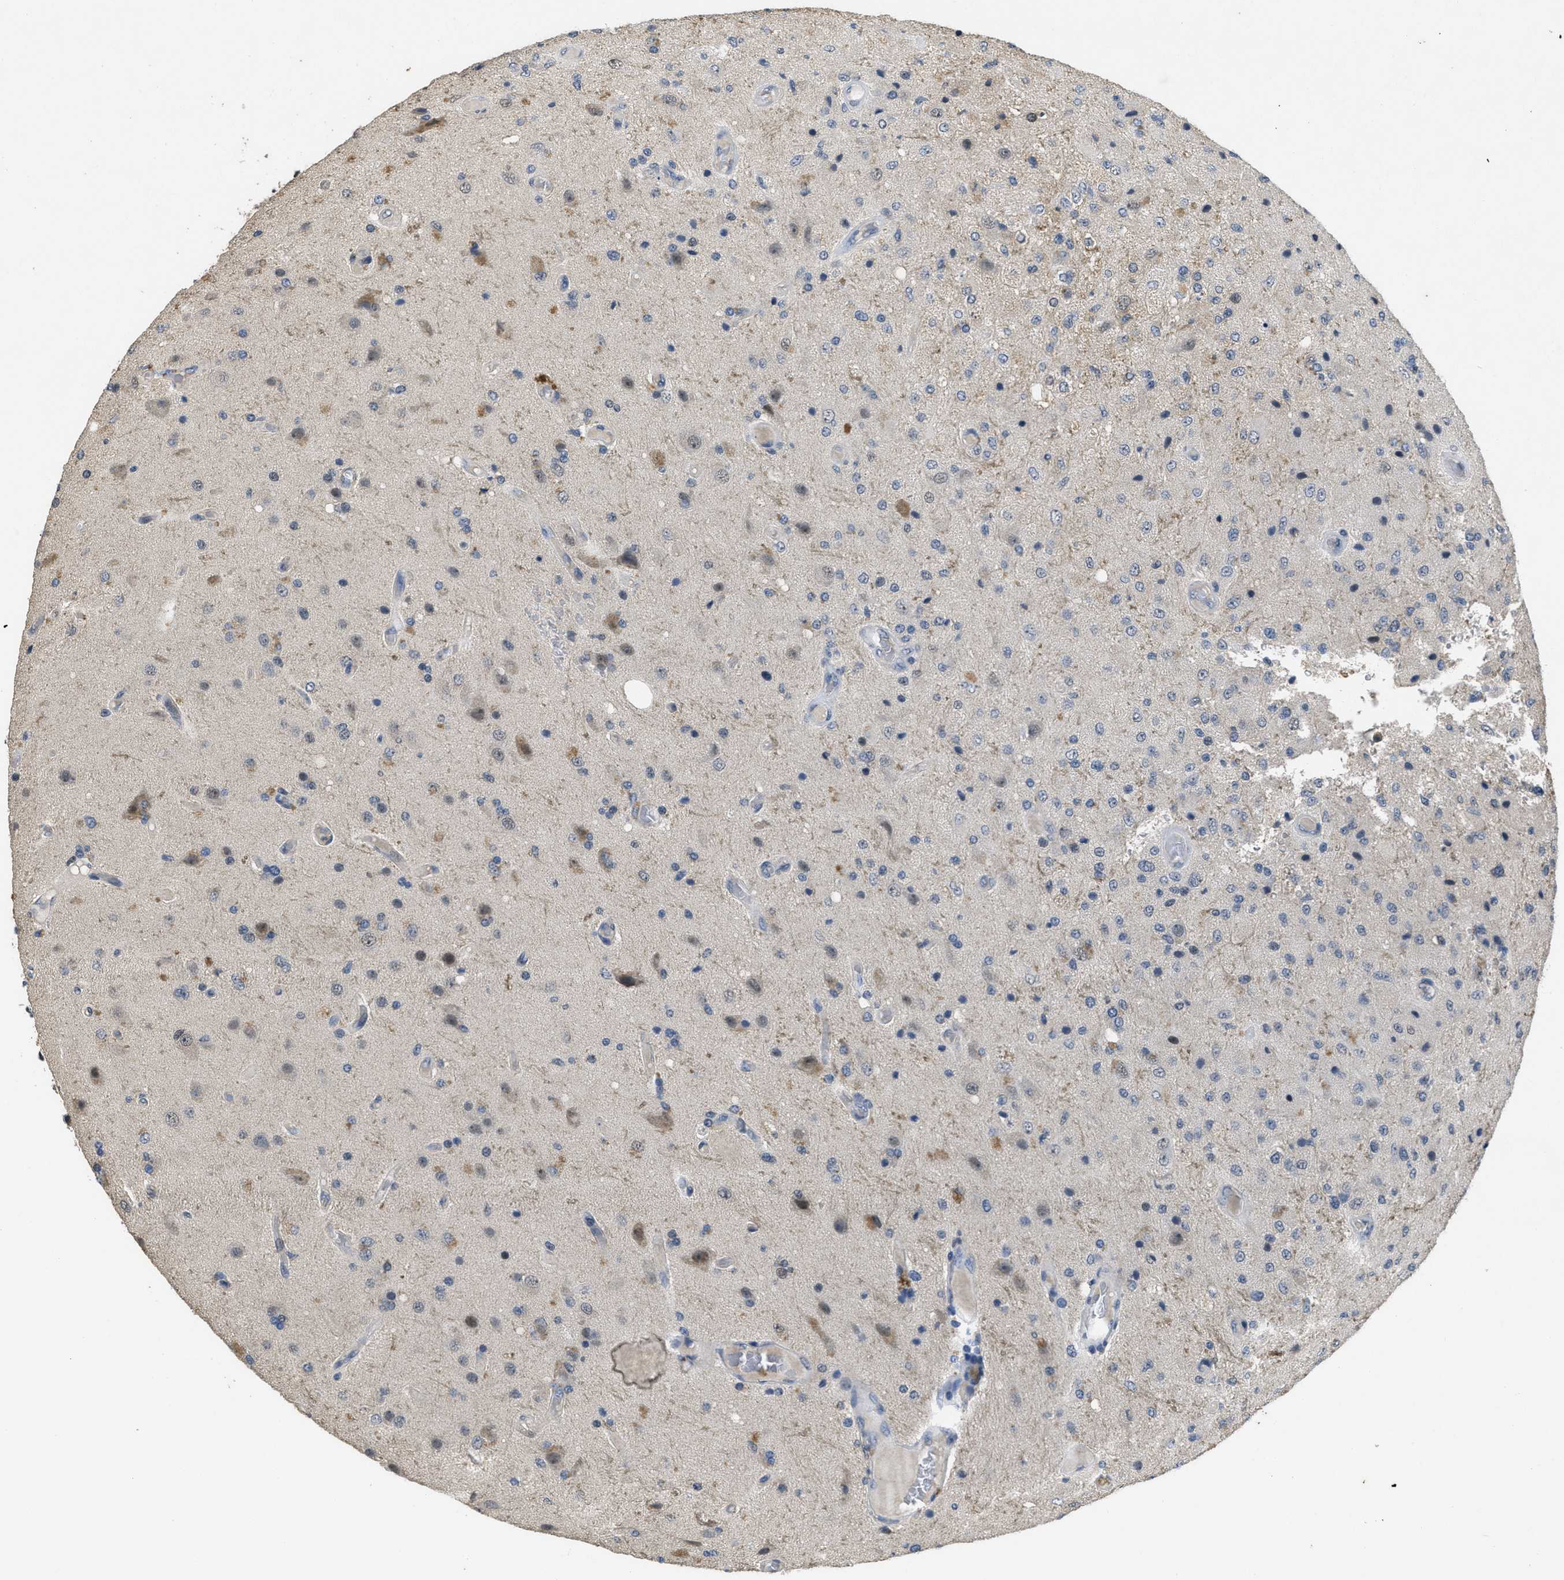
{"staining": {"intensity": "moderate", "quantity": "<25%", "location": "nuclear"}, "tissue": "glioma", "cell_type": "Tumor cells", "image_type": "cancer", "snomed": [{"axis": "morphology", "description": "Normal tissue, NOS"}, {"axis": "morphology", "description": "Glioma, malignant, High grade"}, {"axis": "topography", "description": "Cerebral cortex"}], "caption": "Immunohistochemical staining of human malignant glioma (high-grade) exhibits moderate nuclear protein staining in about <25% of tumor cells. (DAB (3,3'-diaminobenzidine) IHC, brown staining for protein, blue staining for nuclei).", "gene": "PAPOLG", "patient": {"sex": "male", "age": 77}}